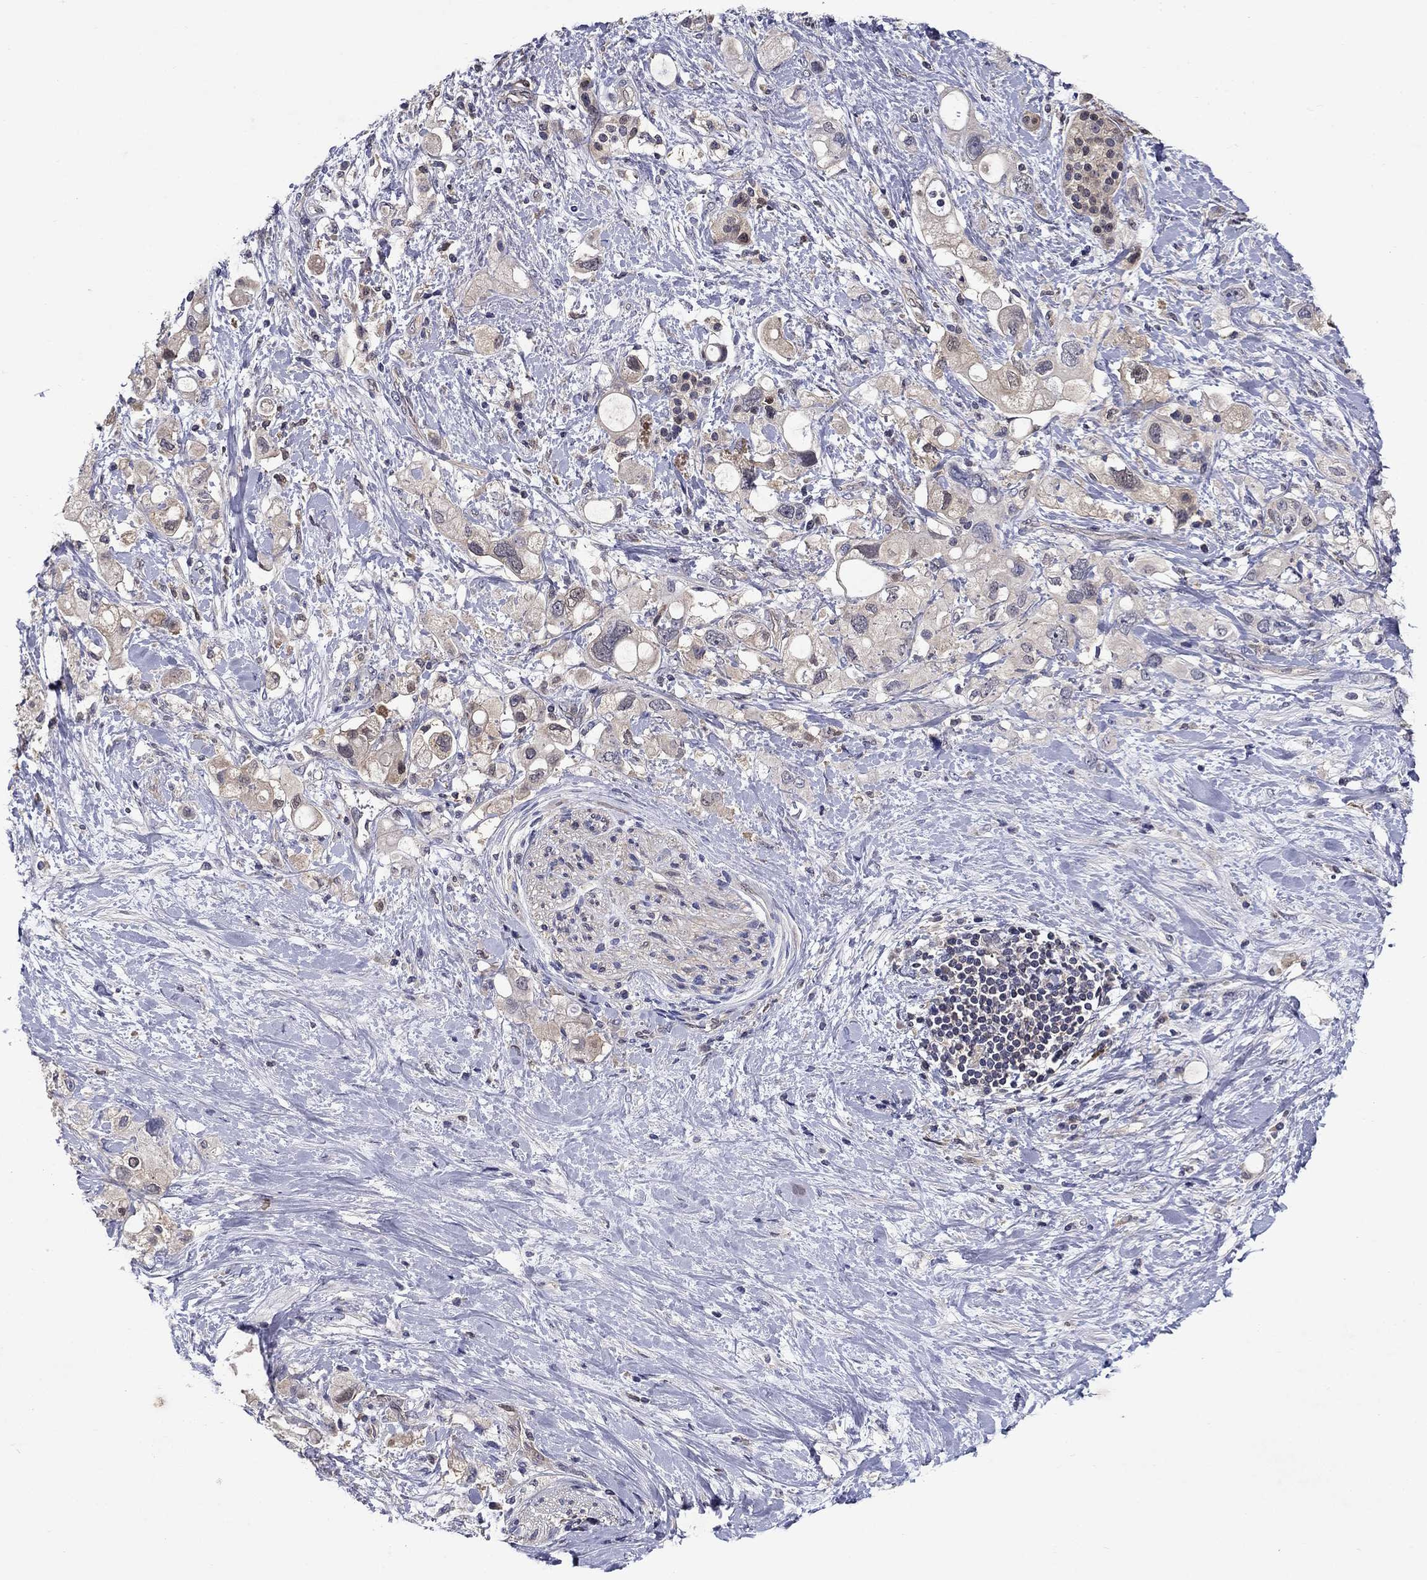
{"staining": {"intensity": "weak", "quantity": "<25%", "location": "cytoplasmic/membranous"}, "tissue": "pancreatic cancer", "cell_type": "Tumor cells", "image_type": "cancer", "snomed": [{"axis": "morphology", "description": "Adenocarcinoma, NOS"}, {"axis": "topography", "description": "Pancreas"}], "caption": "An immunohistochemistry micrograph of pancreatic adenocarcinoma is shown. There is no staining in tumor cells of pancreatic adenocarcinoma.", "gene": "GLTP", "patient": {"sex": "female", "age": 56}}